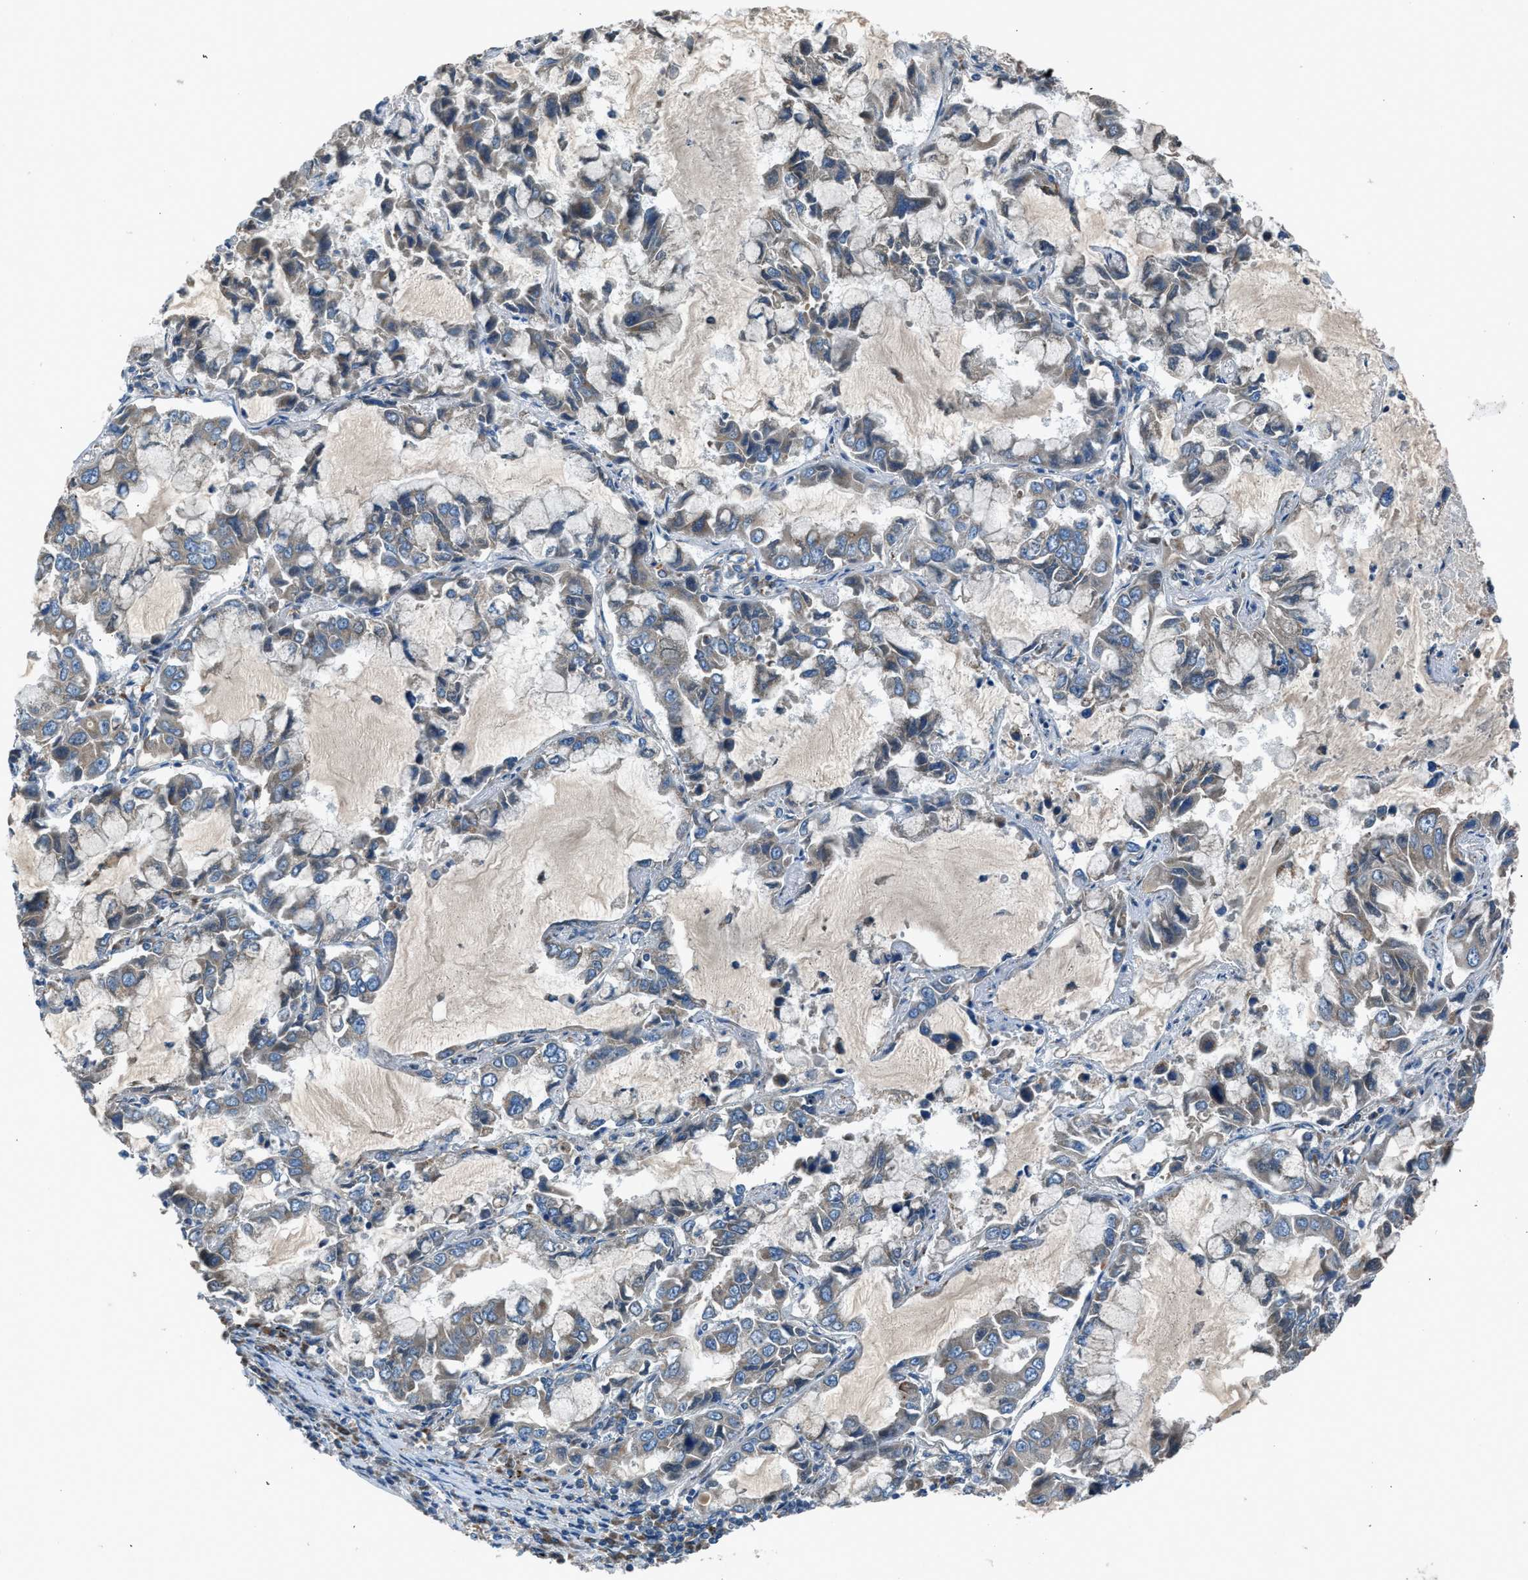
{"staining": {"intensity": "weak", "quantity": "<25%", "location": "cytoplasmic/membranous"}, "tissue": "lung cancer", "cell_type": "Tumor cells", "image_type": "cancer", "snomed": [{"axis": "morphology", "description": "Adenocarcinoma, NOS"}, {"axis": "topography", "description": "Lung"}], "caption": "The immunohistochemistry (IHC) image has no significant staining in tumor cells of lung cancer tissue.", "gene": "LMBR1", "patient": {"sex": "male", "age": 64}}